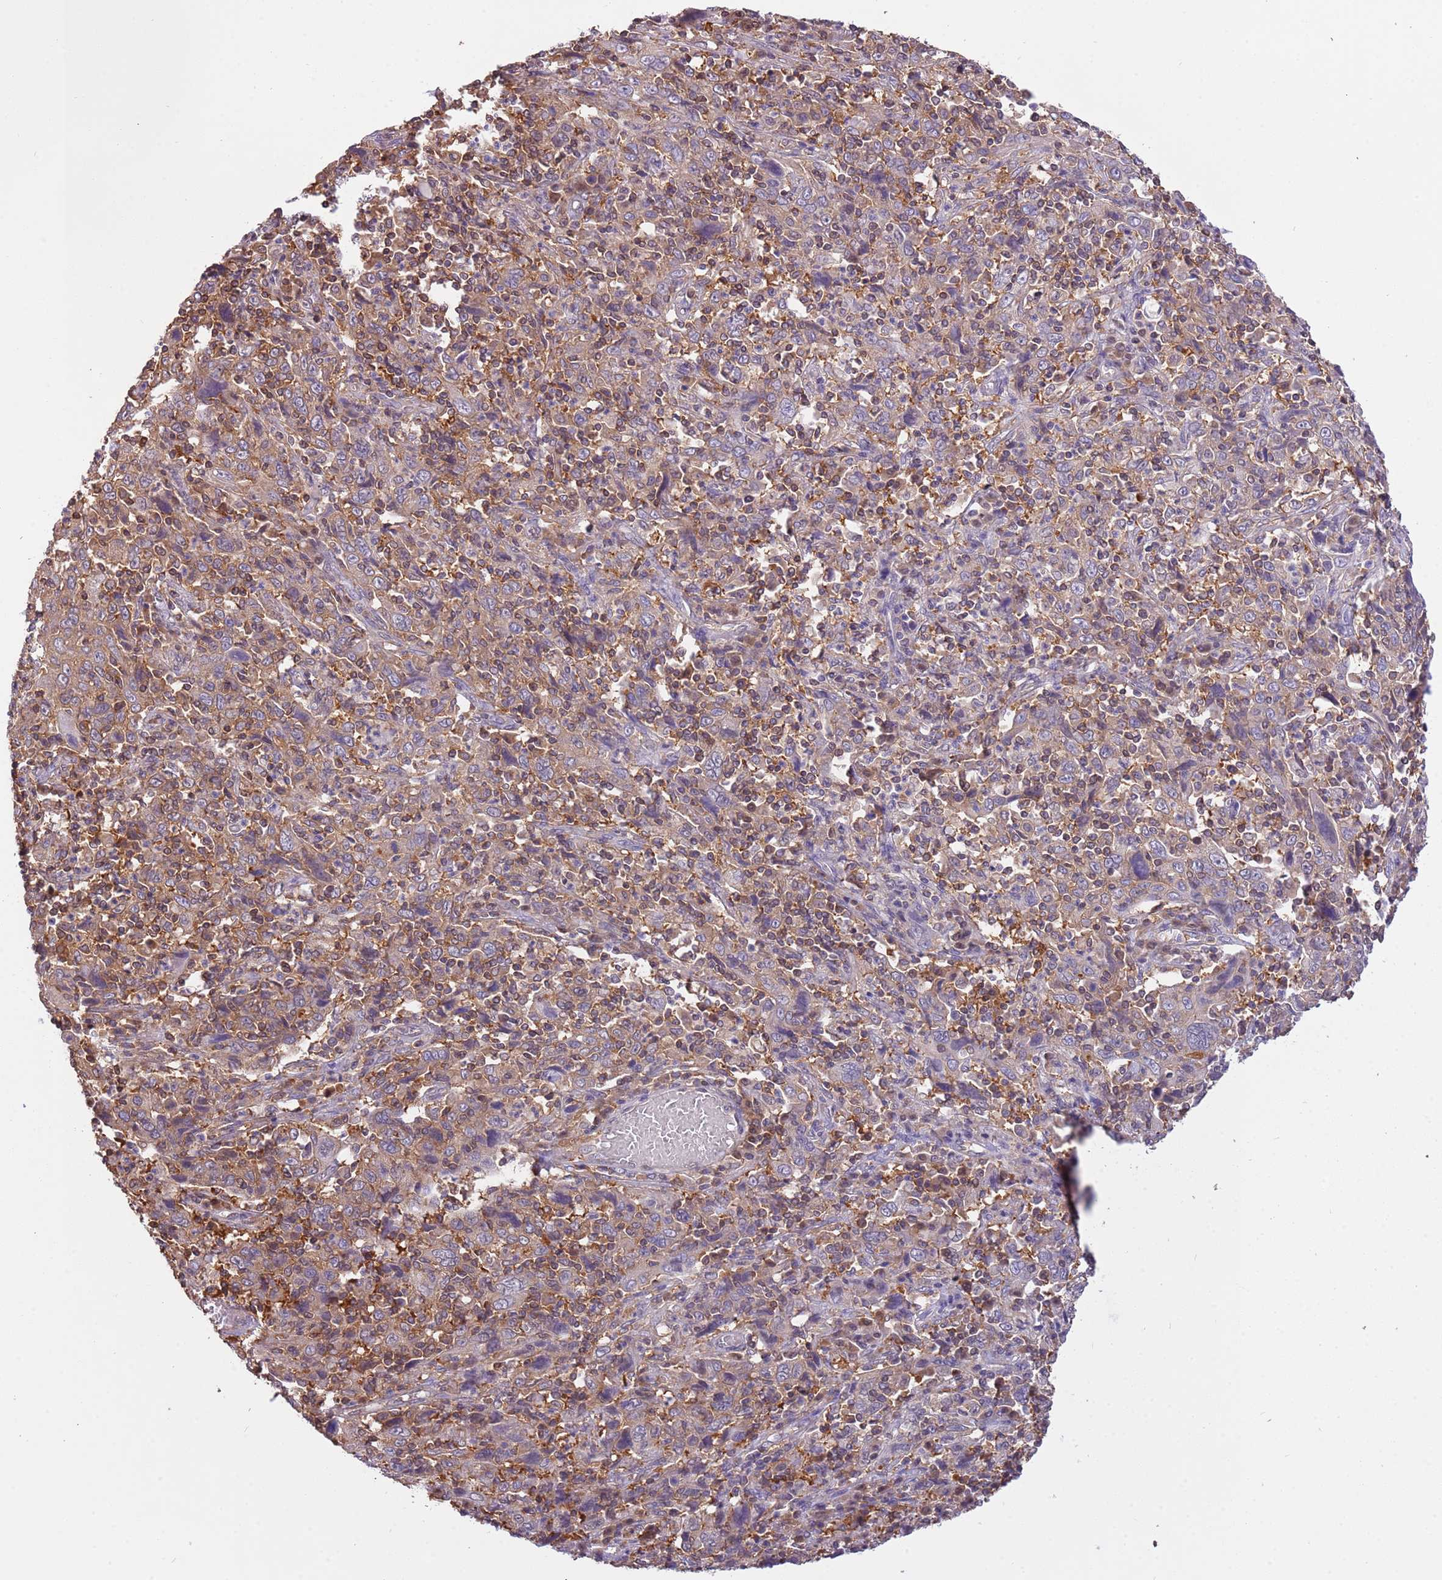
{"staining": {"intensity": "weak", "quantity": "25%-75%", "location": "cytoplasmic/membranous"}, "tissue": "cervical cancer", "cell_type": "Tumor cells", "image_type": "cancer", "snomed": [{"axis": "morphology", "description": "Squamous cell carcinoma, NOS"}, {"axis": "topography", "description": "Cervix"}], "caption": "Protein analysis of cervical cancer (squamous cell carcinoma) tissue reveals weak cytoplasmic/membranous staining in approximately 25%-75% of tumor cells. (DAB (3,3'-diaminobenzidine) = brown stain, brightfield microscopy at high magnification).", "gene": "STIP1", "patient": {"sex": "female", "age": 46}}